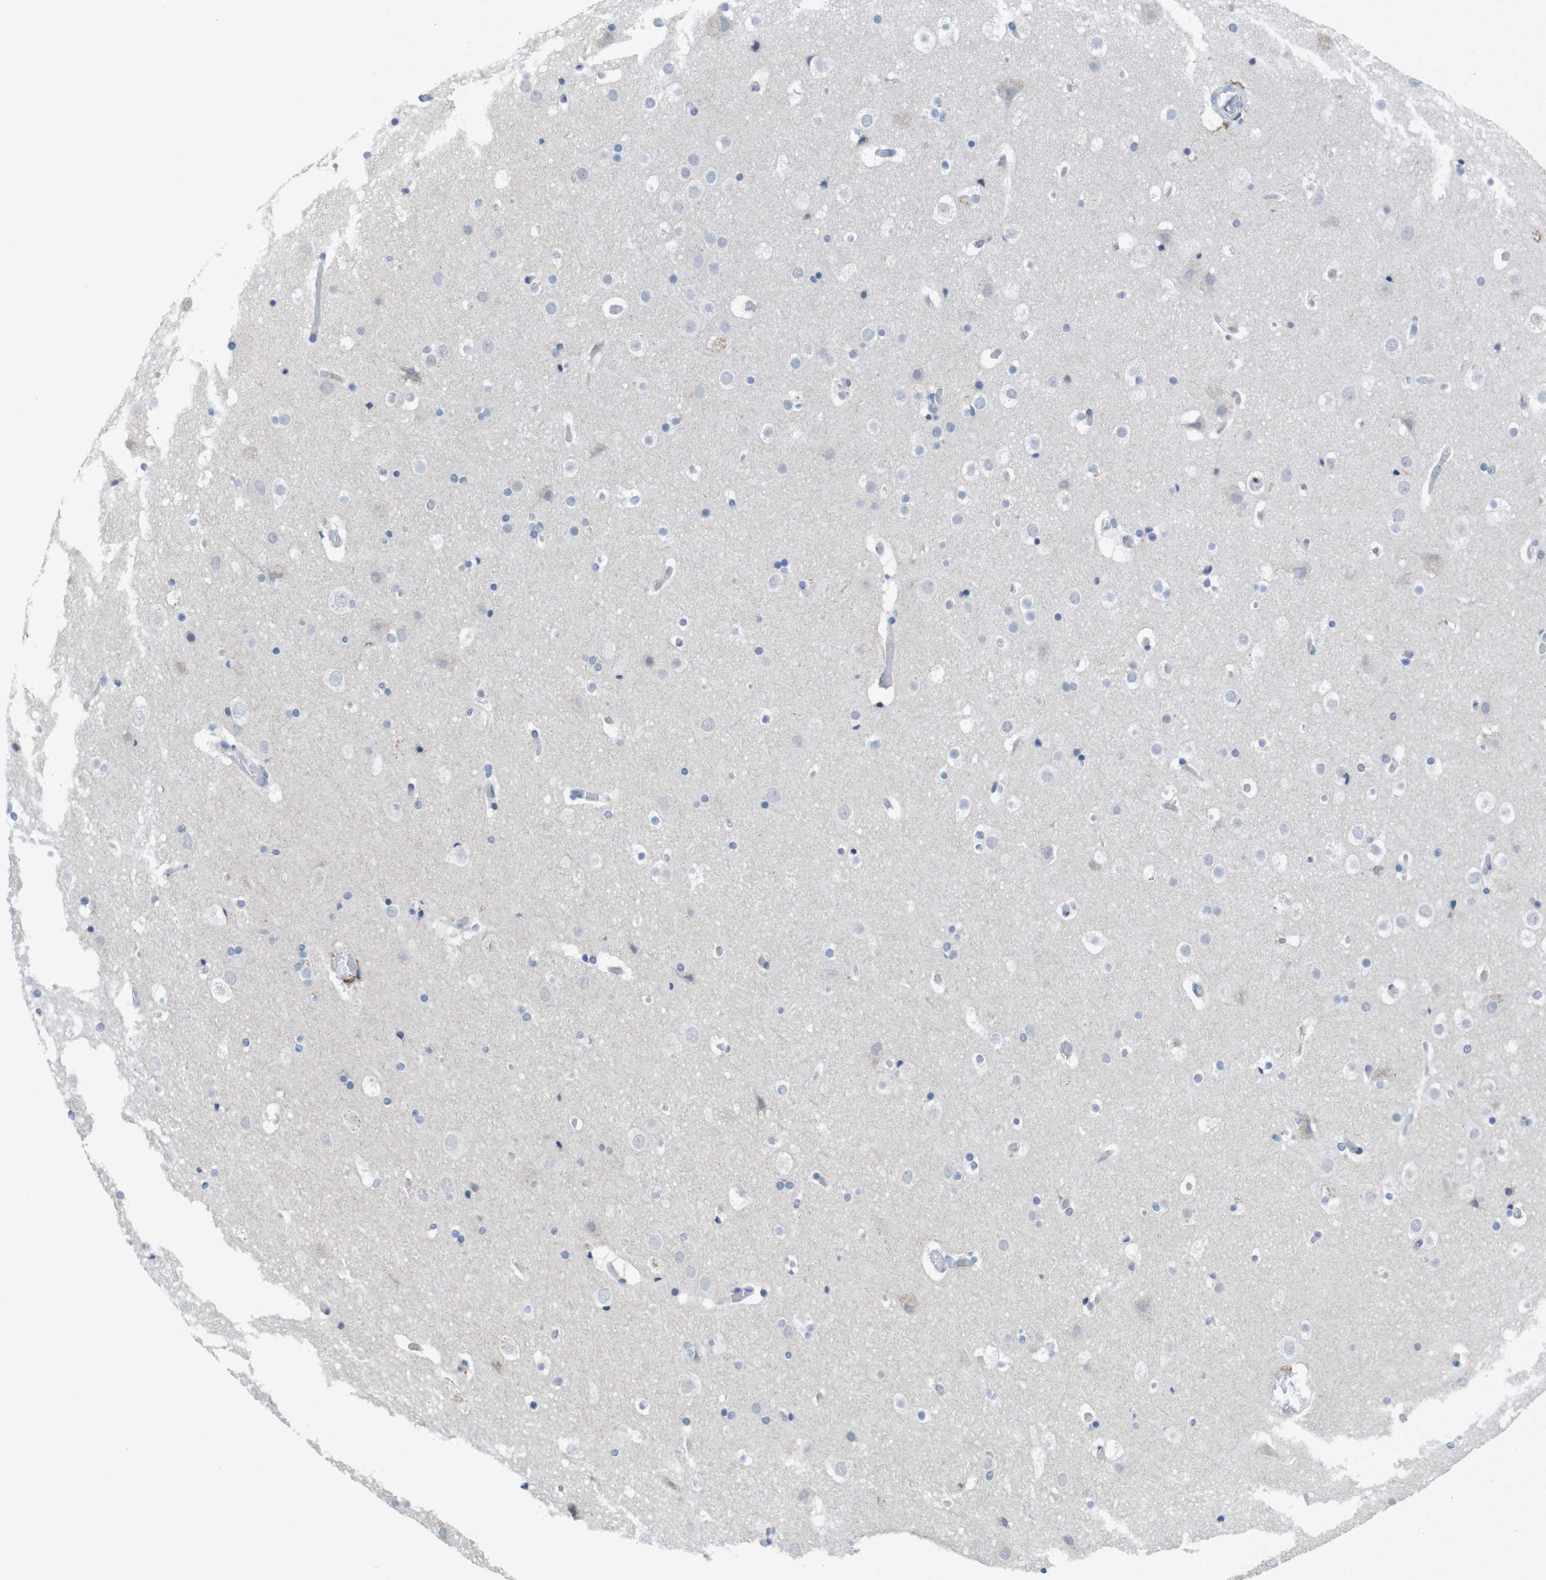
{"staining": {"intensity": "negative", "quantity": "none", "location": "none"}, "tissue": "cerebral cortex", "cell_type": "Endothelial cells", "image_type": "normal", "snomed": [{"axis": "morphology", "description": "Normal tissue, NOS"}, {"axis": "topography", "description": "Cerebral cortex"}], "caption": "Protein analysis of unremarkable cerebral cortex exhibits no significant positivity in endothelial cells. The staining was performed using DAB to visualize the protein expression in brown, while the nuclei were stained in blue with hematoxylin (Magnification: 20x).", "gene": "SLAMF7", "patient": {"sex": "male", "age": 57}}